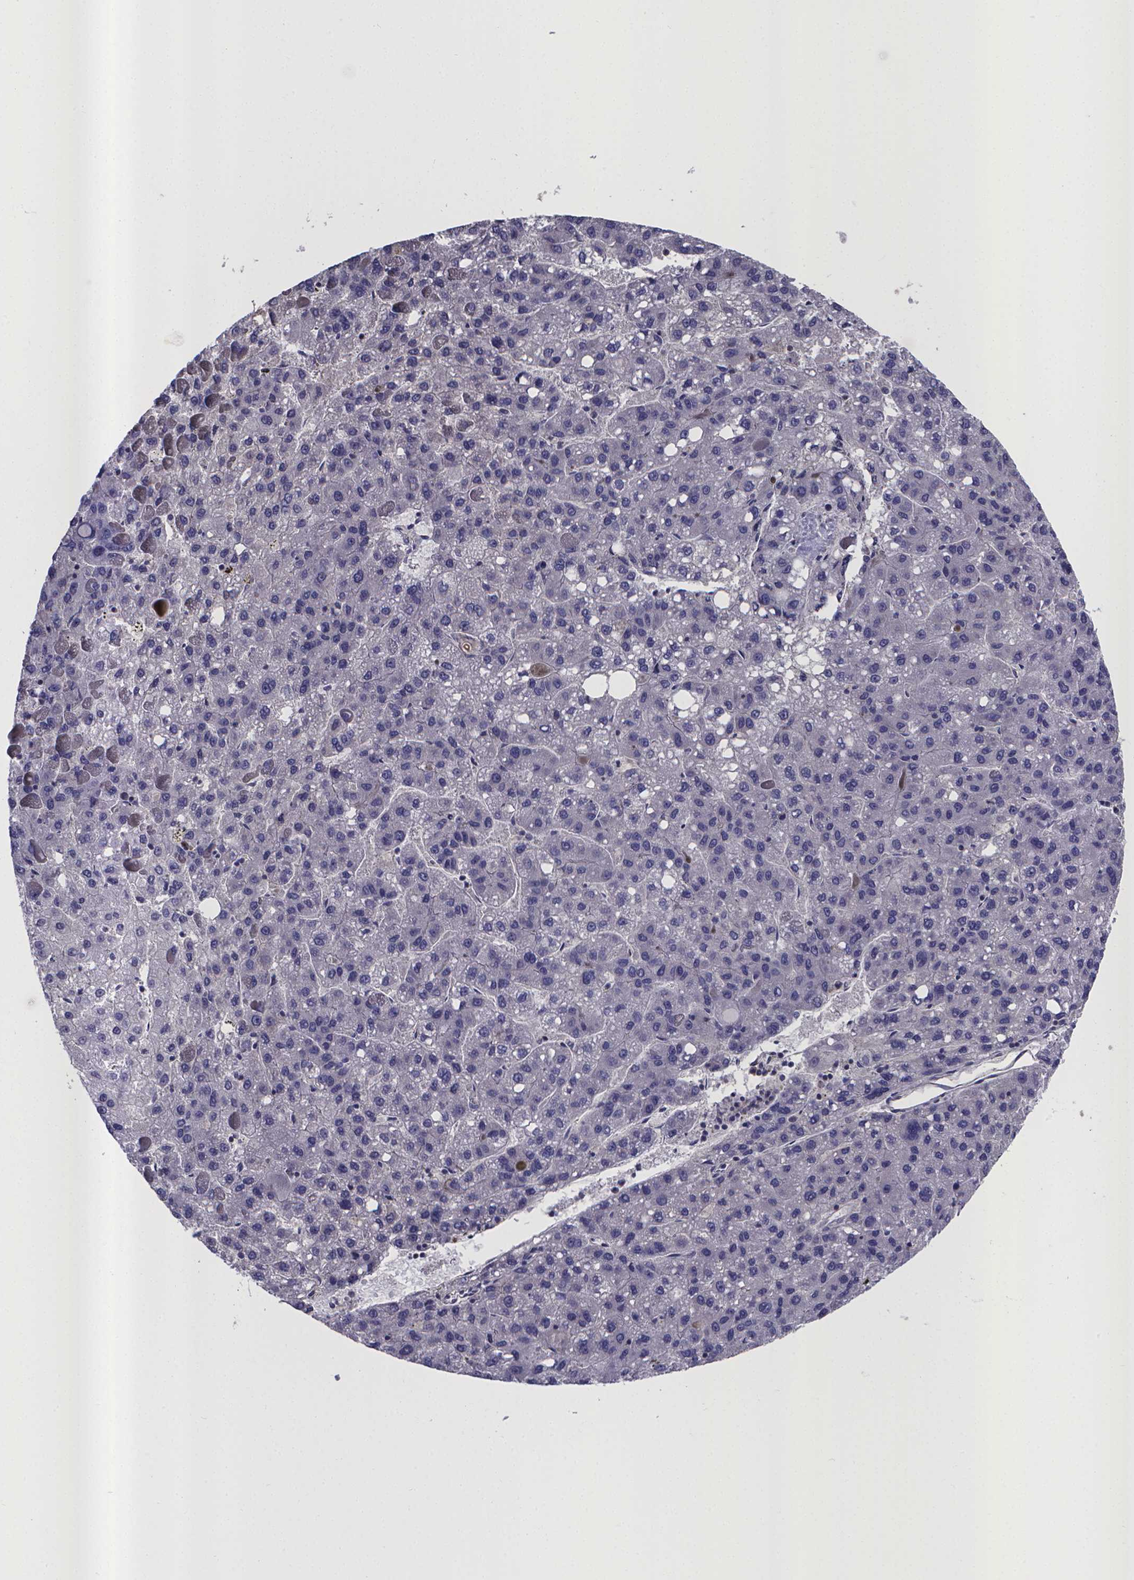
{"staining": {"intensity": "negative", "quantity": "none", "location": "none"}, "tissue": "liver cancer", "cell_type": "Tumor cells", "image_type": "cancer", "snomed": [{"axis": "morphology", "description": "Carcinoma, Hepatocellular, NOS"}, {"axis": "topography", "description": "Liver"}], "caption": "Histopathology image shows no protein expression in tumor cells of liver cancer (hepatocellular carcinoma) tissue.", "gene": "RERG", "patient": {"sex": "female", "age": 82}}